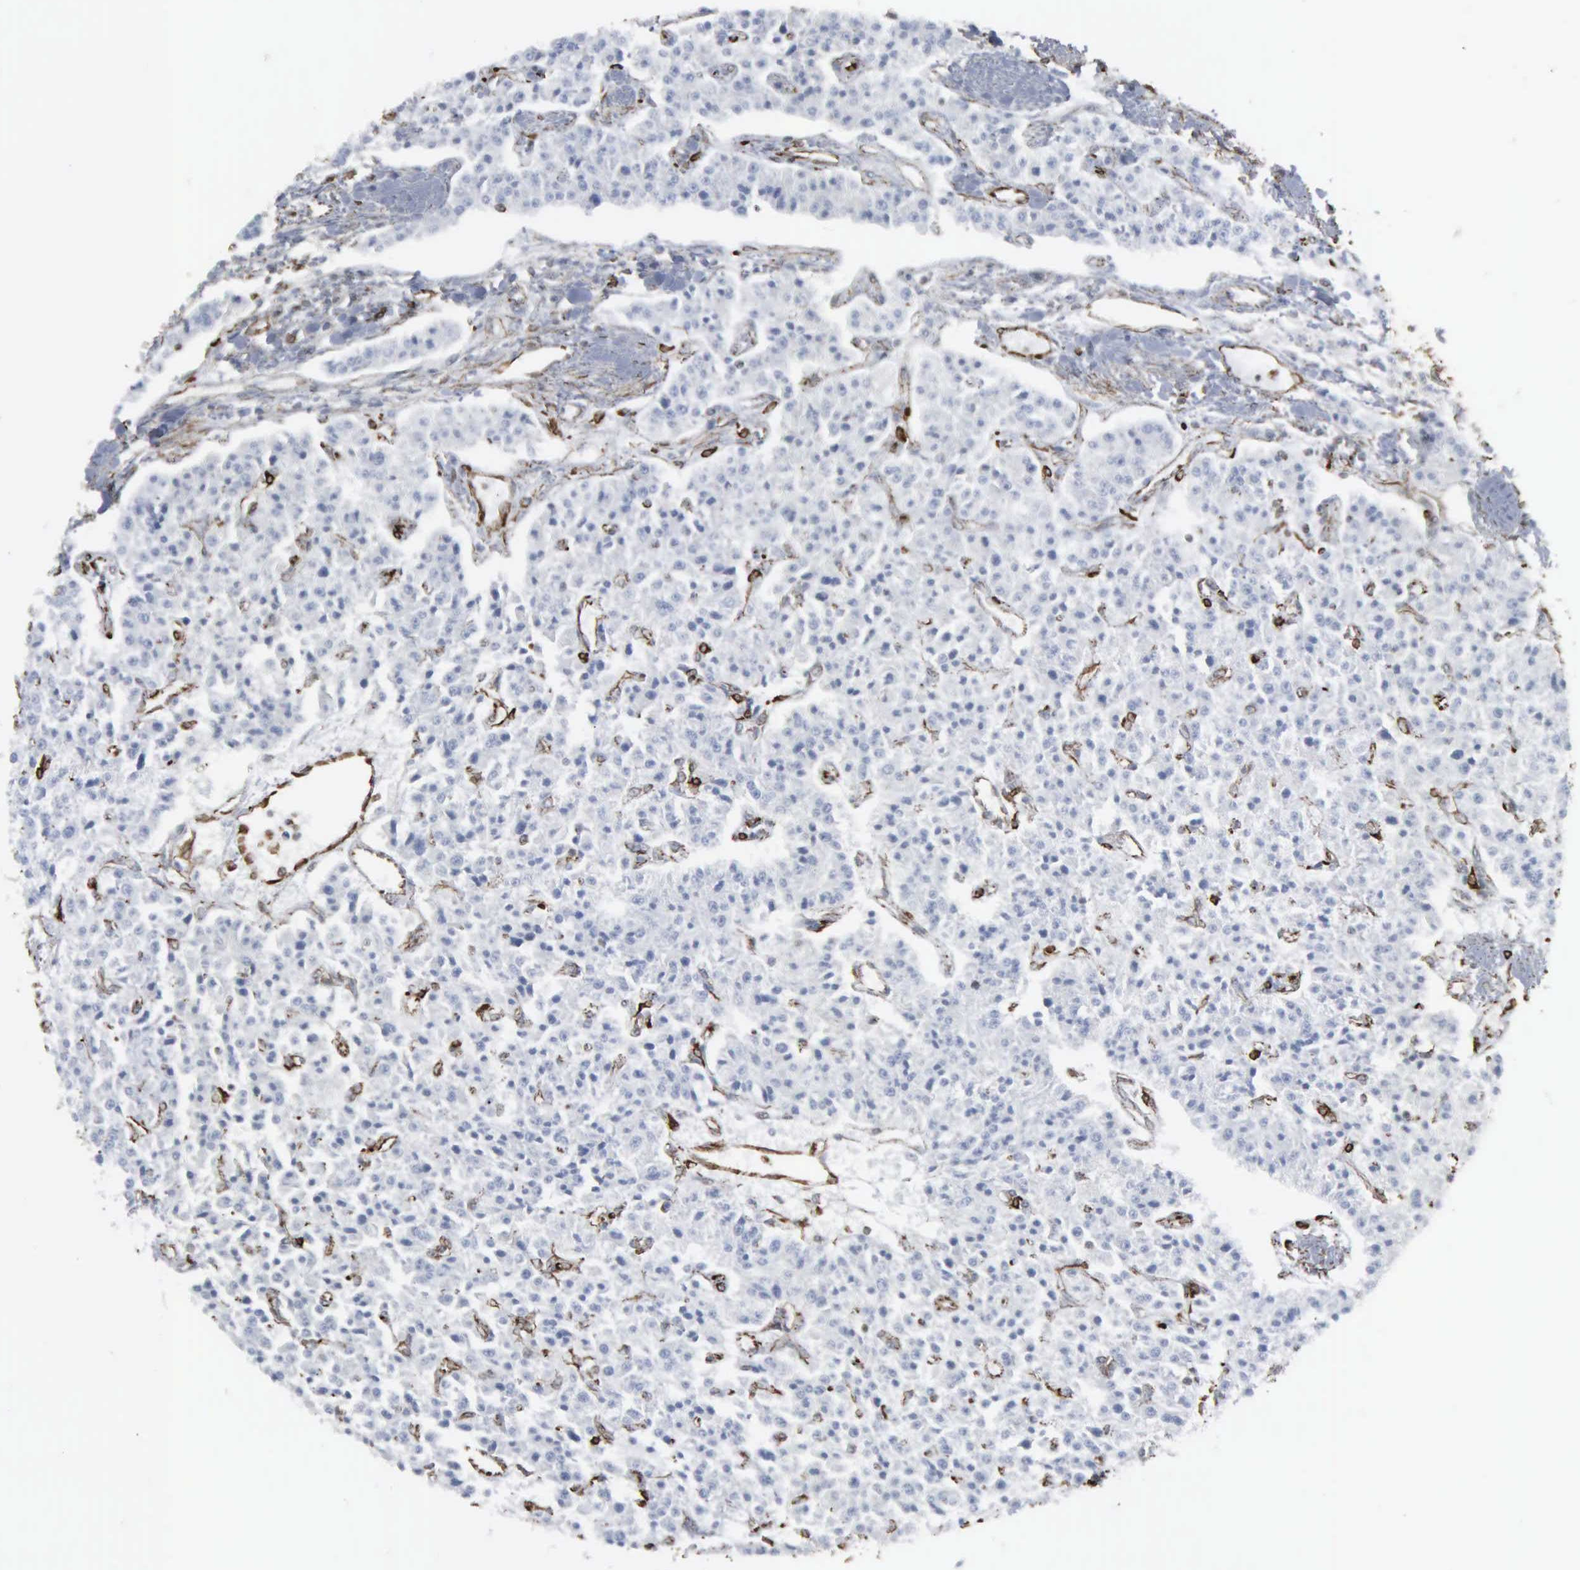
{"staining": {"intensity": "moderate", "quantity": "<25%", "location": "cytoplasmic/membranous"}, "tissue": "carcinoid", "cell_type": "Tumor cells", "image_type": "cancer", "snomed": [{"axis": "morphology", "description": "Carcinoid, malignant, NOS"}, {"axis": "topography", "description": "Stomach"}], "caption": "Carcinoid was stained to show a protein in brown. There is low levels of moderate cytoplasmic/membranous expression in about <25% of tumor cells. The staining is performed using DAB brown chromogen to label protein expression. The nuclei are counter-stained blue using hematoxylin.", "gene": "CCNE1", "patient": {"sex": "female", "age": 76}}